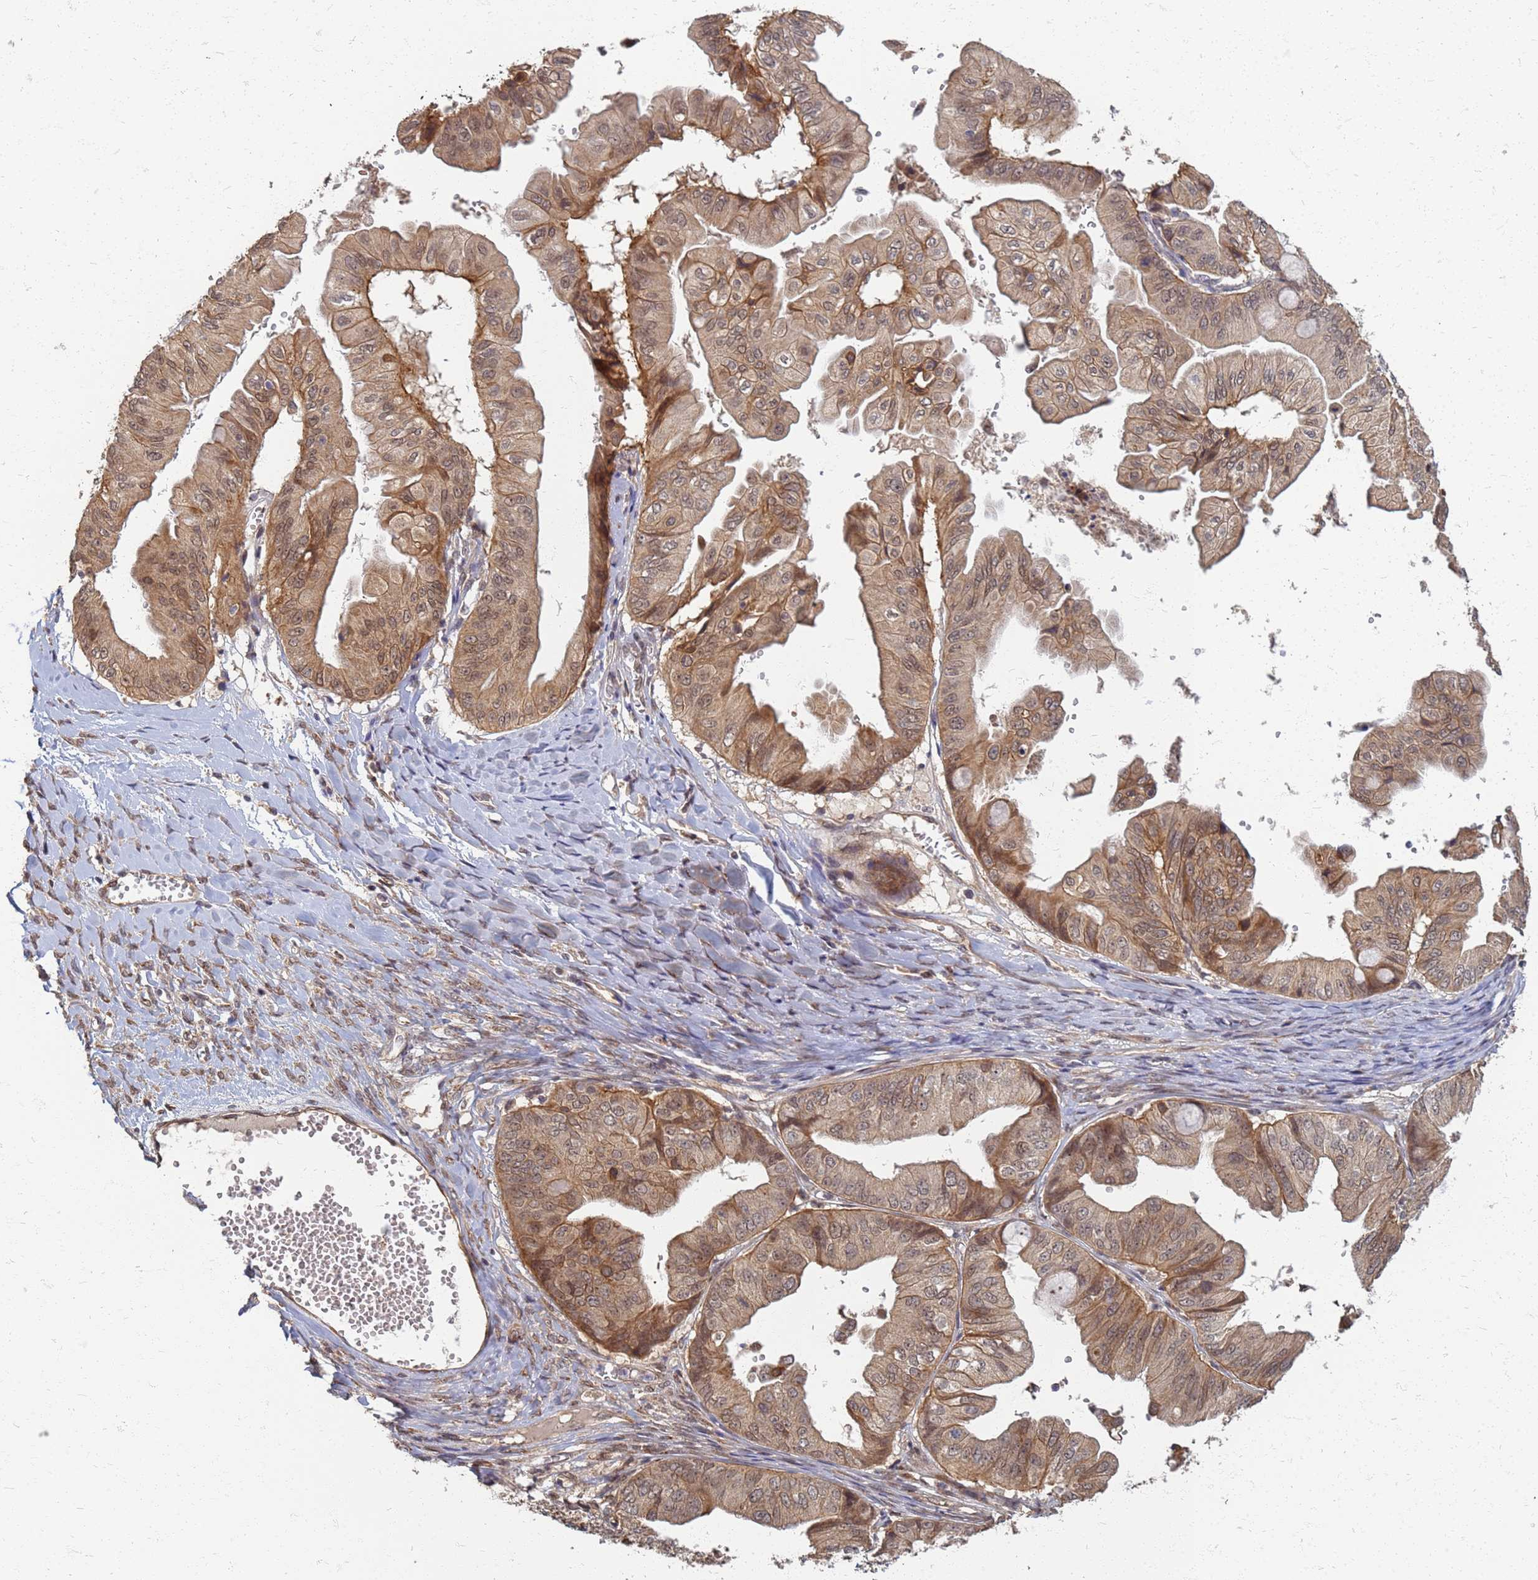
{"staining": {"intensity": "moderate", "quantity": ">75%", "location": "cytoplasmic/membranous,nuclear"}, "tissue": "ovarian cancer", "cell_type": "Tumor cells", "image_type": "cancer", "snomed": [{"axis": "morphology", "description": "Cystadenocarcinoma, mucinous, NOS"}, {"axis": "topography", "description": "Ovary"}], "caption": "Protein expression analysis of human ovarian mucinous cystadenocarcinoma reveals moderate cytoplasmic/membranous and nuclear staining in about >75% of tumor cells.", "gene": "ITGB4", "patient": {"sex": "female", "age": 61}}